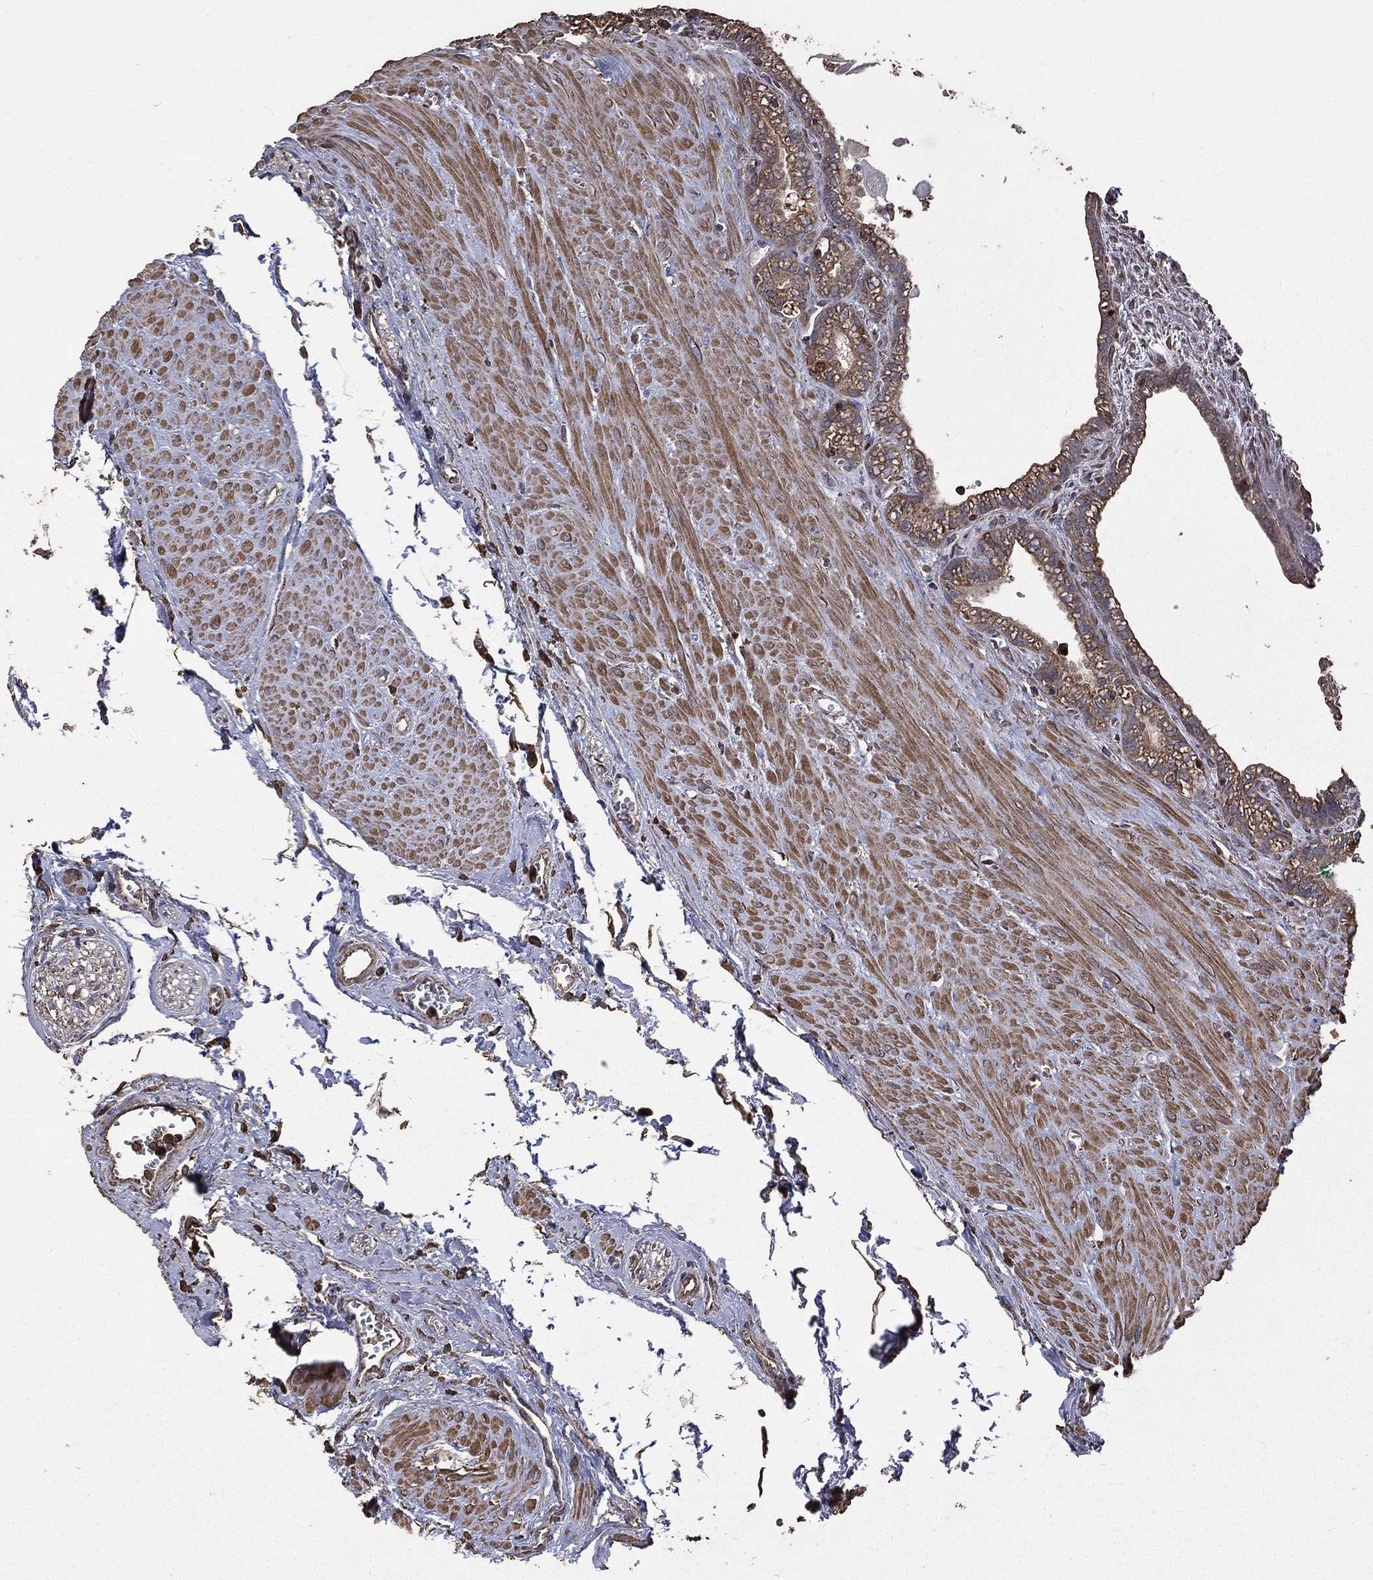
{"staining": {"intensity": "moderate", "quantity": ">75%", "location": "cytoplasmic/membranous"}, "tissue": "seminal vesicle", "cell_type": "Glandular cells", "image_type": "normal", "snomed": [{"axis": "morphology", "description": "Normal tissue, NOS"}, {"axis": "morphology", "description": "Urothelial carcinoma, NOS"}, {"axis": "topography", "description": "Urinary bladder"}, {"axis": "topography", "description": "Seminal veicle"}], "caption": "Immunohistochemical staining of unremarkable human seminal vesicle reveals medium levels of moderate cytoplasmic/membranous staining in about >75% of glandular cells.", "gene": "METTL27", "patient": {"sex": "male", "age": 76}}